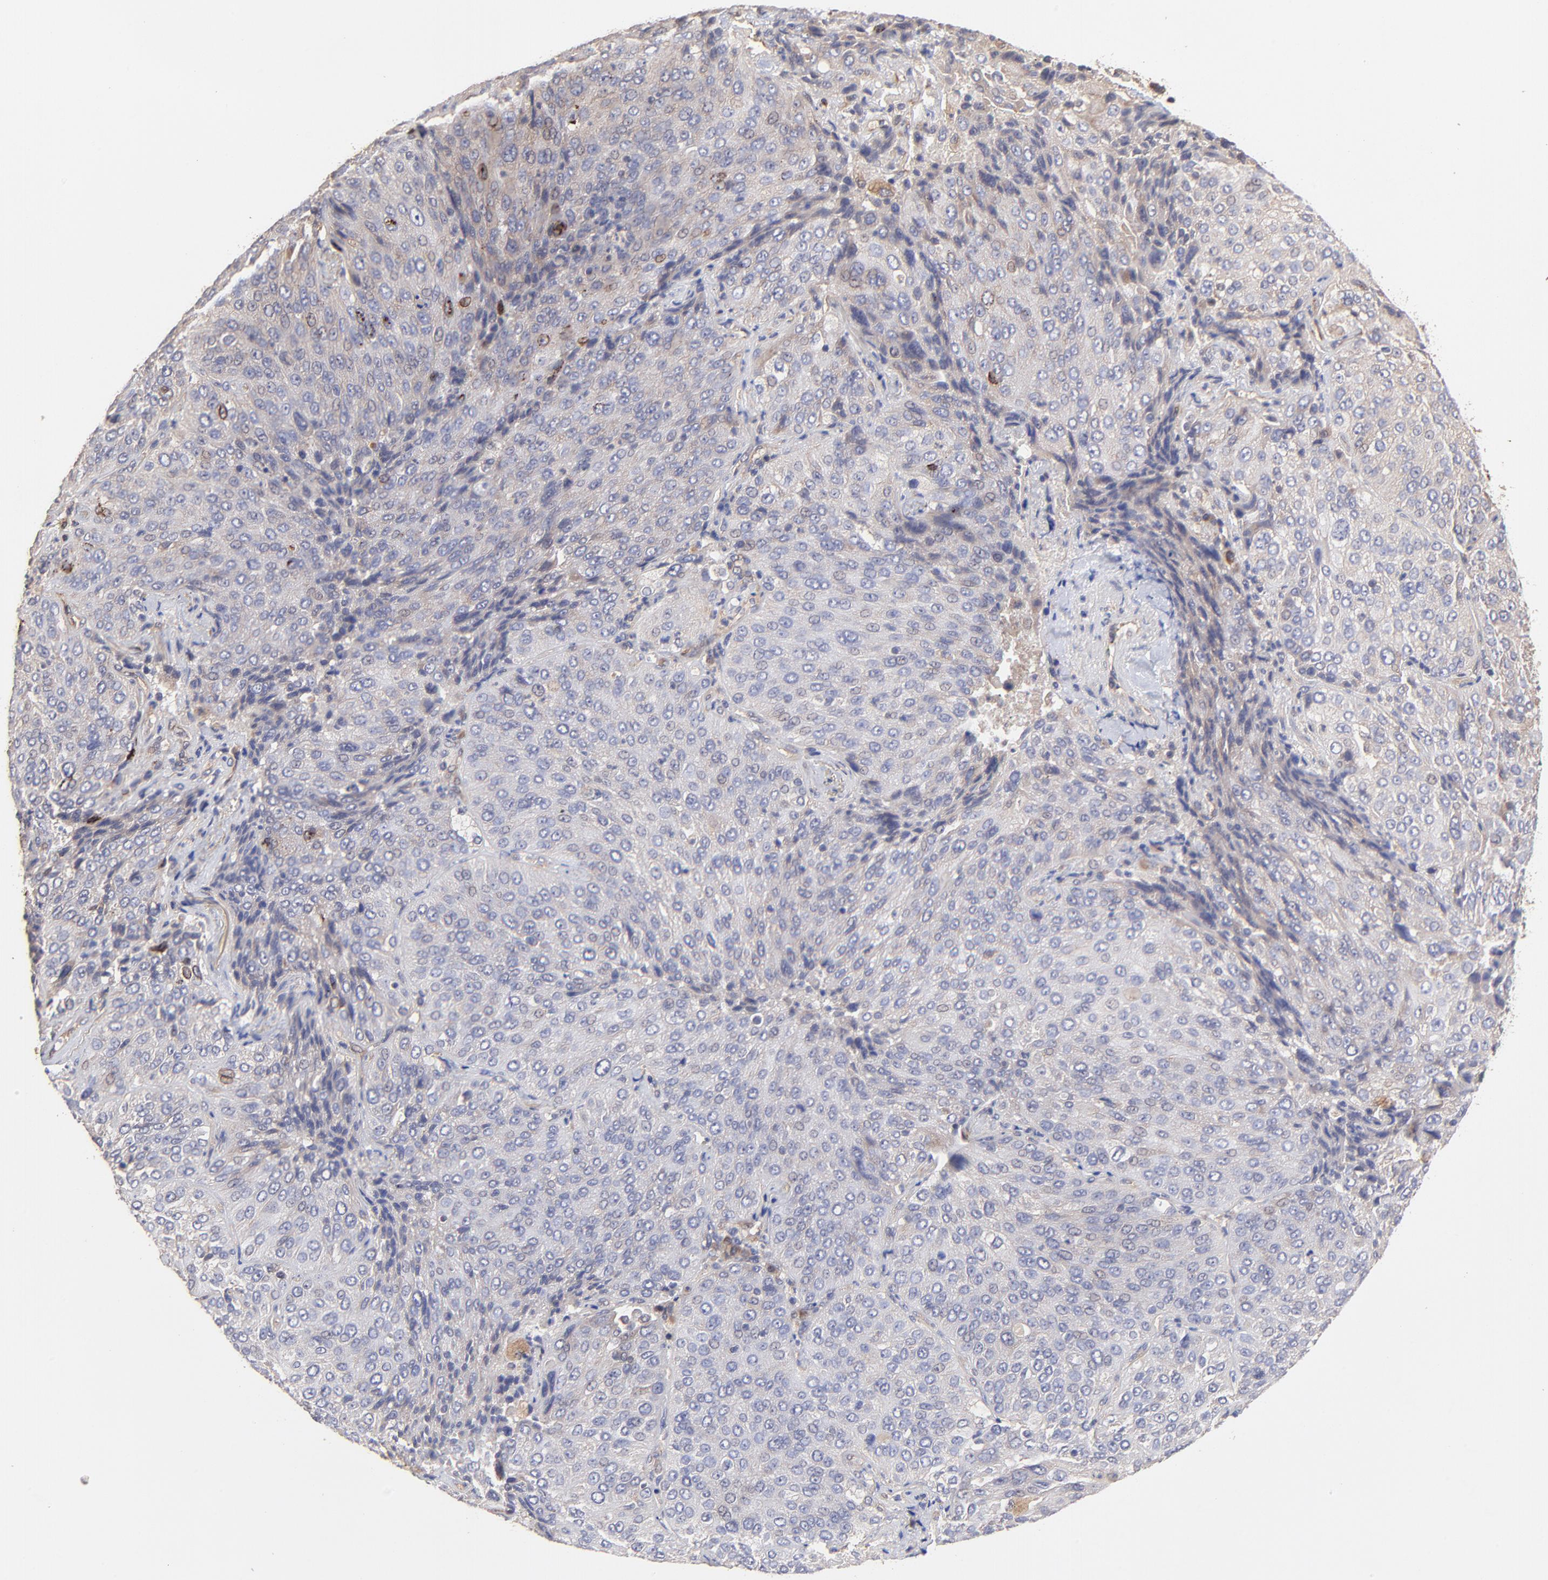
{"staining": {"intensity": "weak", "quantity": "<25%", "location": "cytoplasmic/membranous"}, "tissue": "lung cancer", "cell_type": "Tumor cells", "image_type": "cancer", "snomed": [{"axis": "morphology", "description": "Squamous cell carcinoma, NOS"}, {"axis": "topography", "description": "Lung"}], "caption": "Tumor cells are negative for brown protein staining in lung squamous cell carcinoma.", "gene": "TNFAIP3", "patient": {"sex": "male", "age": 54}}